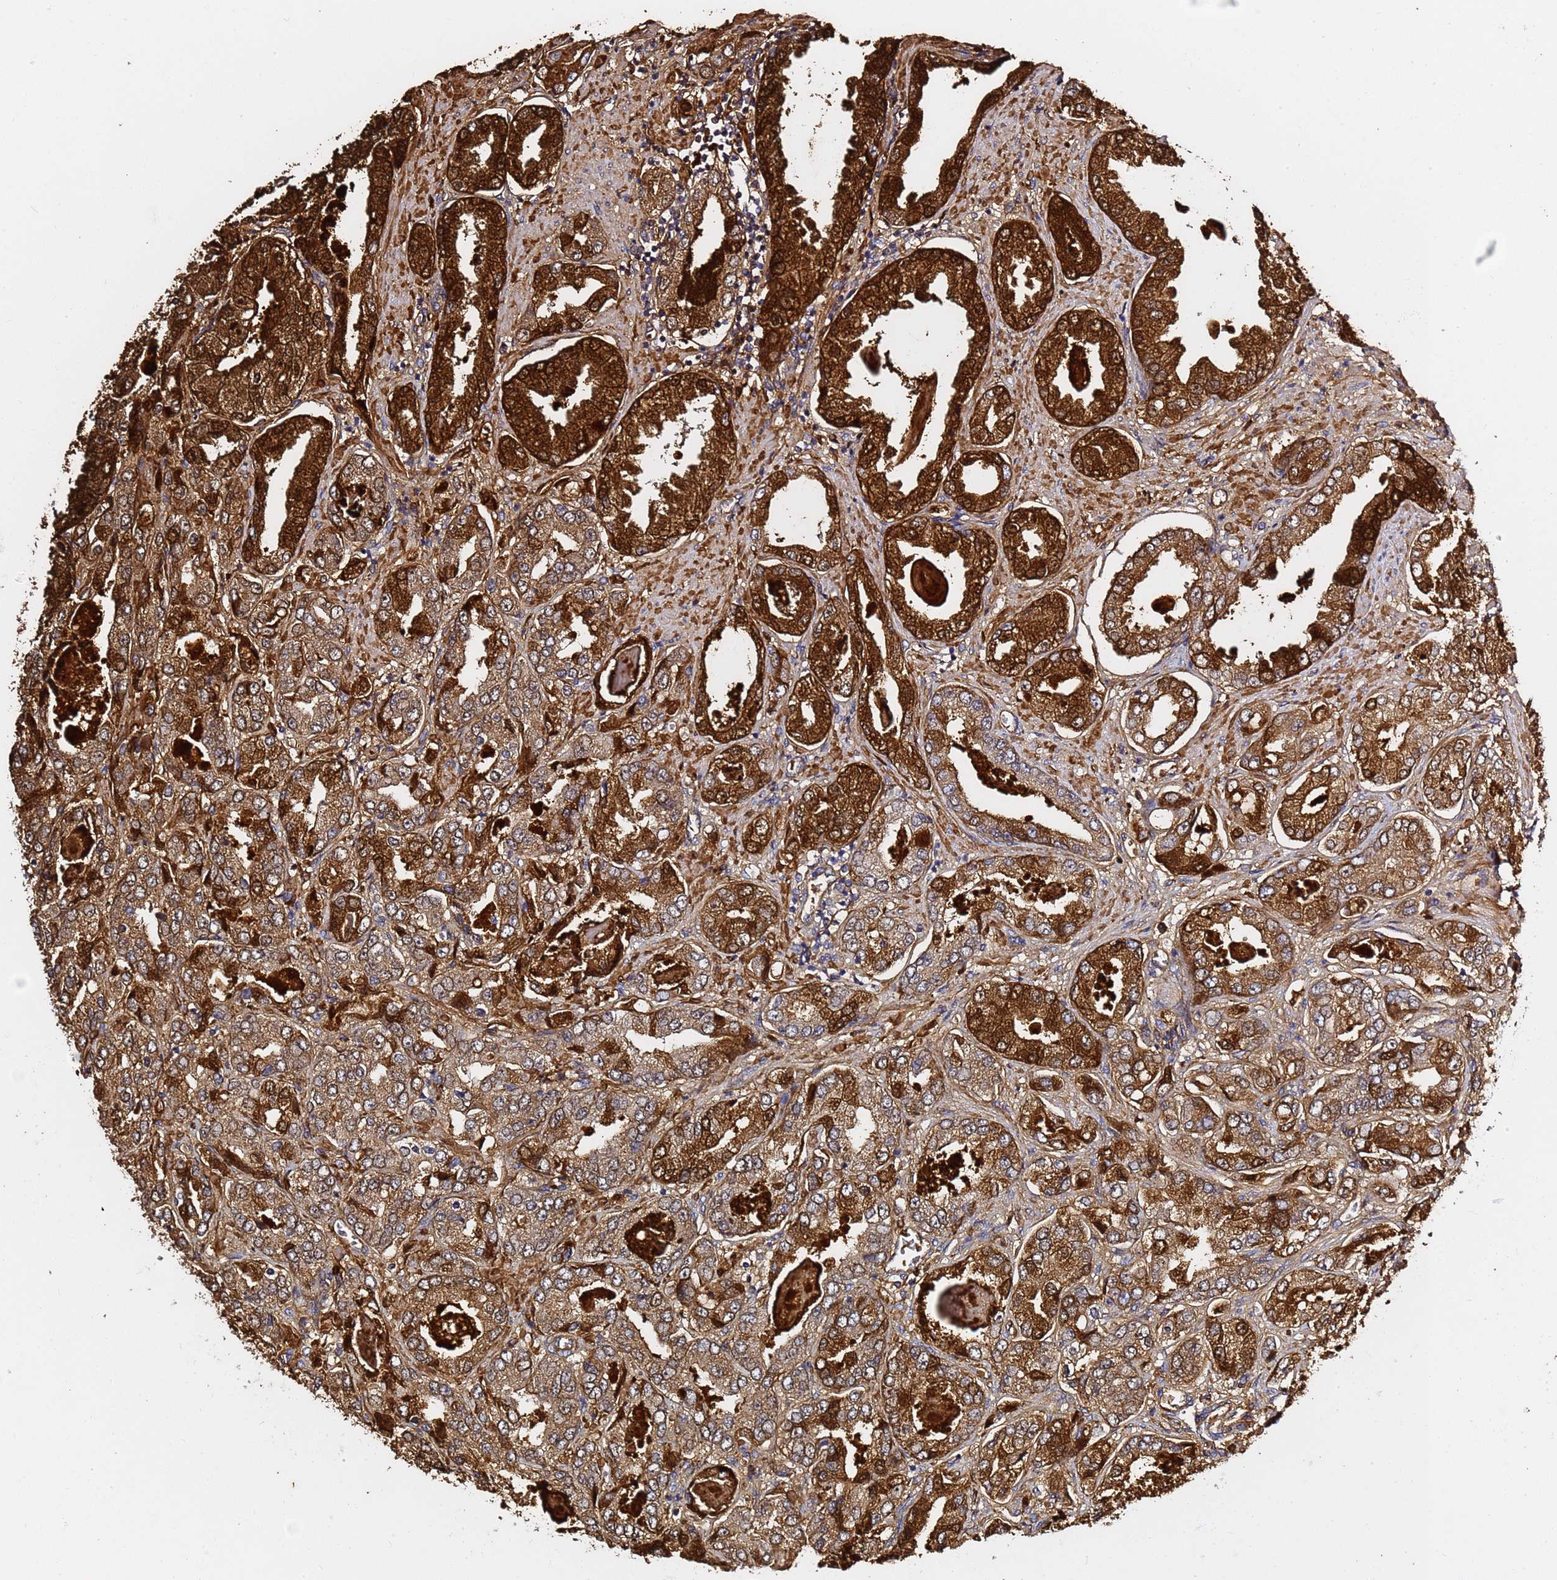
{"staining": {"intensity": "strong", "quantity": ">75%", "location": "cytoplasmic/membranous"}, "tissue": "prostate cancer", "cell_type": "Tumor cells", "image_type": "cancer", "snomed": [{"axis": "morphology", "description": "Adenocarcinoma, High grade"}, {"axis": "topography", "description": "Prostate"}], "caption": "High-grade adenocarcinoma (prostate) stained with DAB (3,3'-diaminobenzidine) immunohistochemistry demonstrates high levels of strong cytoplasmic/membranous expression in about >75% of tumor cells.", "gene": "NAT2", "patient": {"sex": "male", "age": 68}}